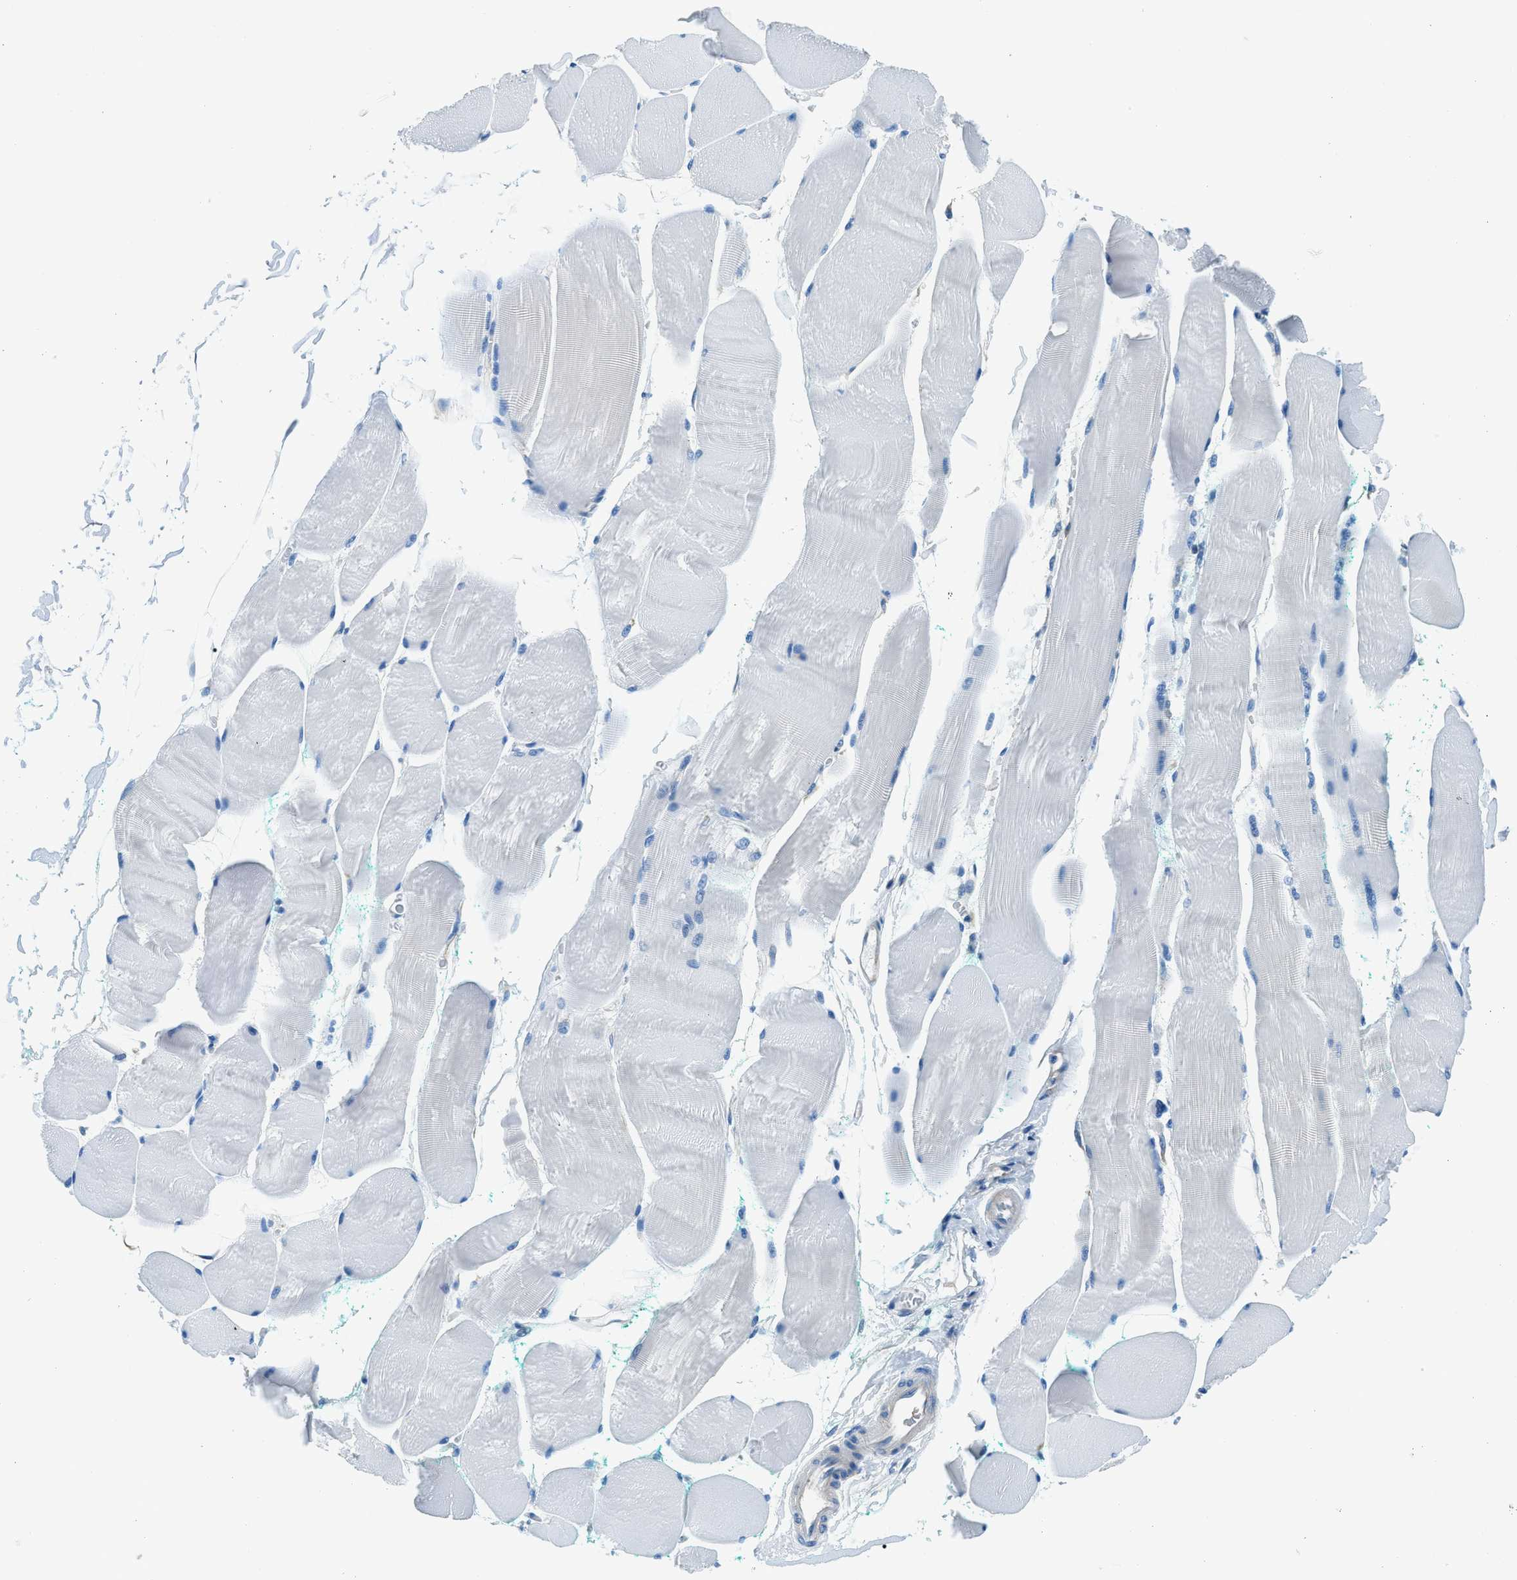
{"staining": {"intensity": "negative", "quantity": "none", "location": "none"}, "tissue": "skeletal muscle", "cell_type": "Myocytes", "image_type": "normal", "snomed": [{"axis": "morphology", "description": "Normal tissue, NOS"}, {"axis": "morphology", "description": "Squamous cell carcinoma, NOS"}, {"axis": "topography", "description": "Skeletal muscle"}], "caption": "The image exhibits no significant positivity in myocytes of skeletal muscle. (IHC, brightfield microscopy, high magnification).", "gene": "SARS1", "patient": {"sex": "male", "age": 51}}